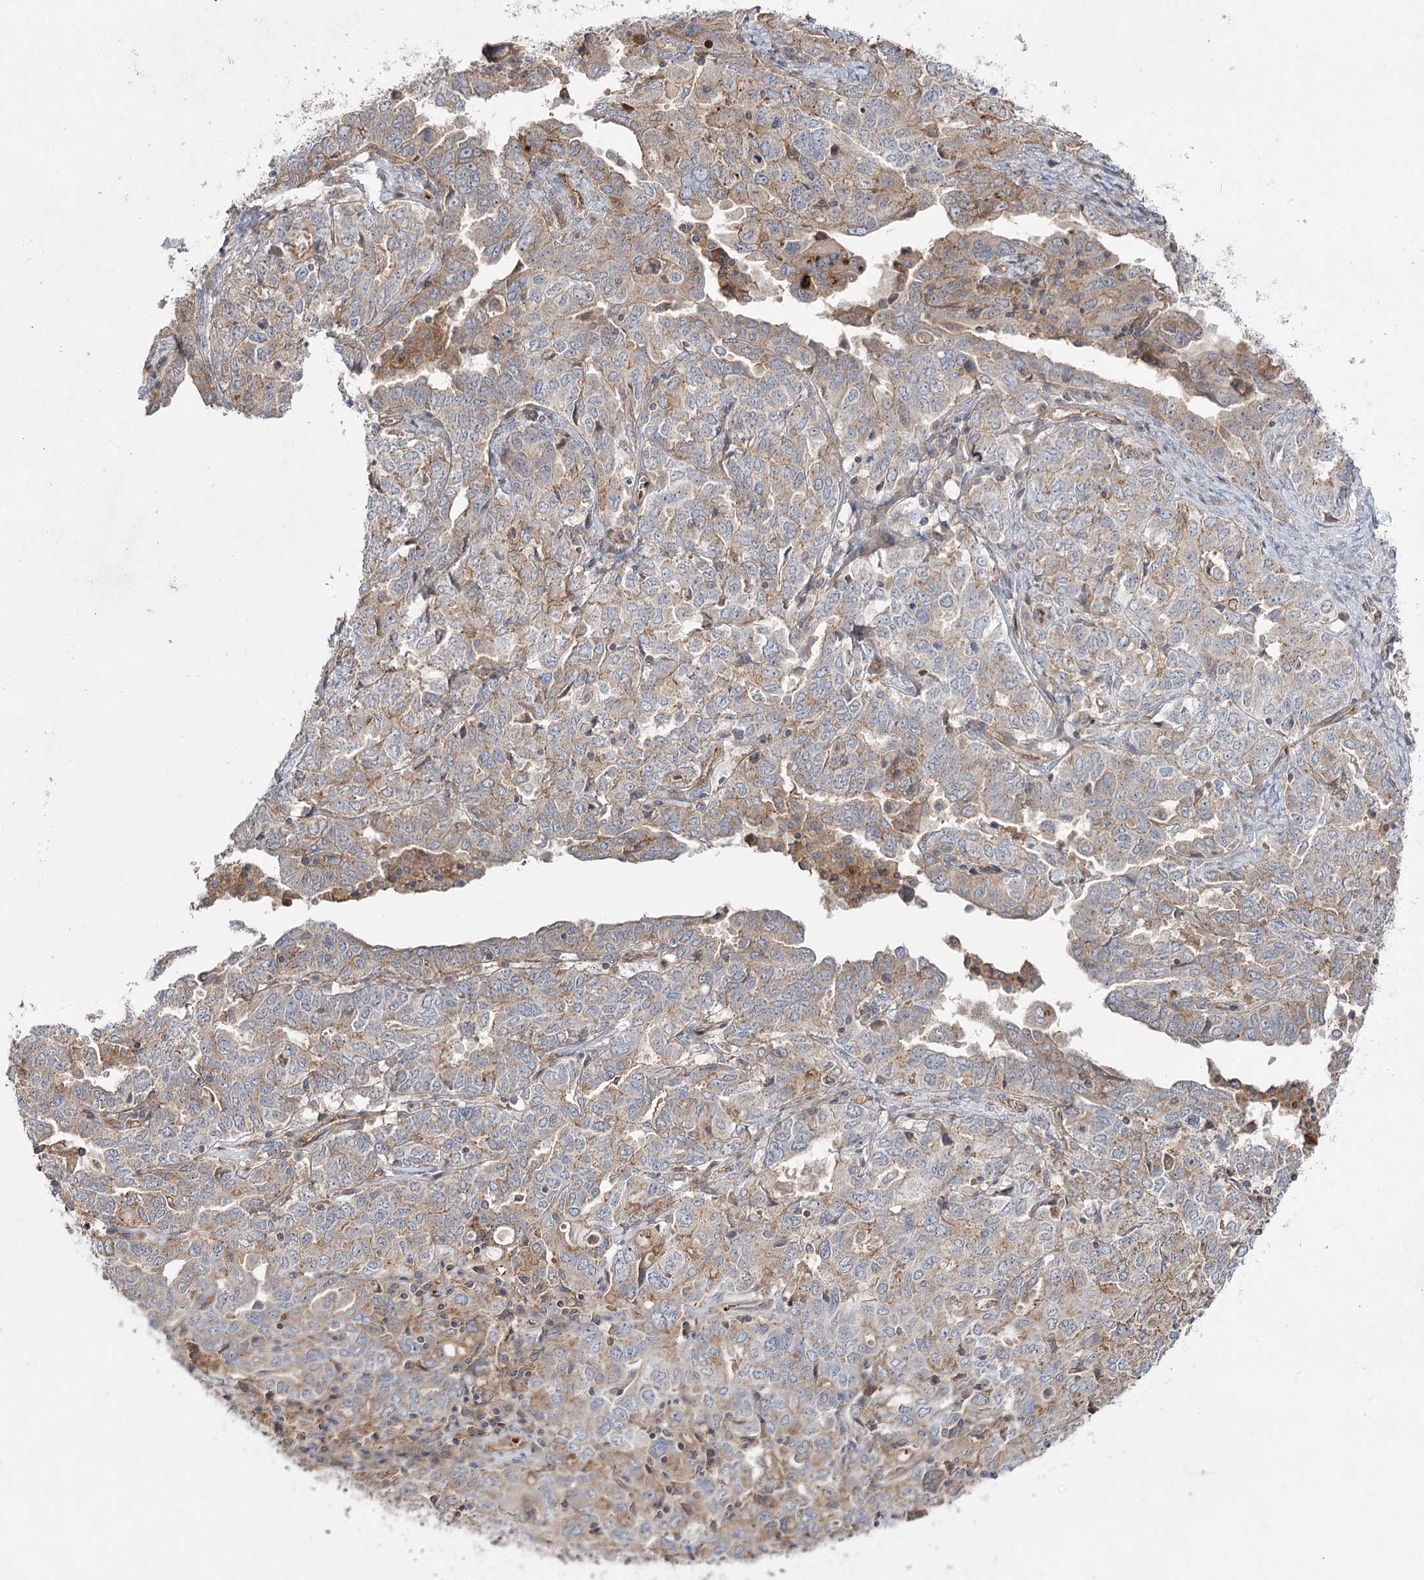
{"staining": {"intensity": "weak", "quantity": ">75%", "location": "cytoplasmic/membranous"}, "tissue": "ovarian cancer", "cell_type": "Tumor cells", "image_type": "cancer", "snomed": [{"axis": "morphology", "description": "Carcinoma, endometroid"}, {"axis": "topography", "description": "Ovary"}], "caption": "Immunohistochemical staining of human ovarian endometroid carcinoma displays weak cytoplasmic/membranous protein expression in approximately >75% of tumor cells.", "gene": "KIAA0825", "patient": {"sex": "female", "age": 62}}